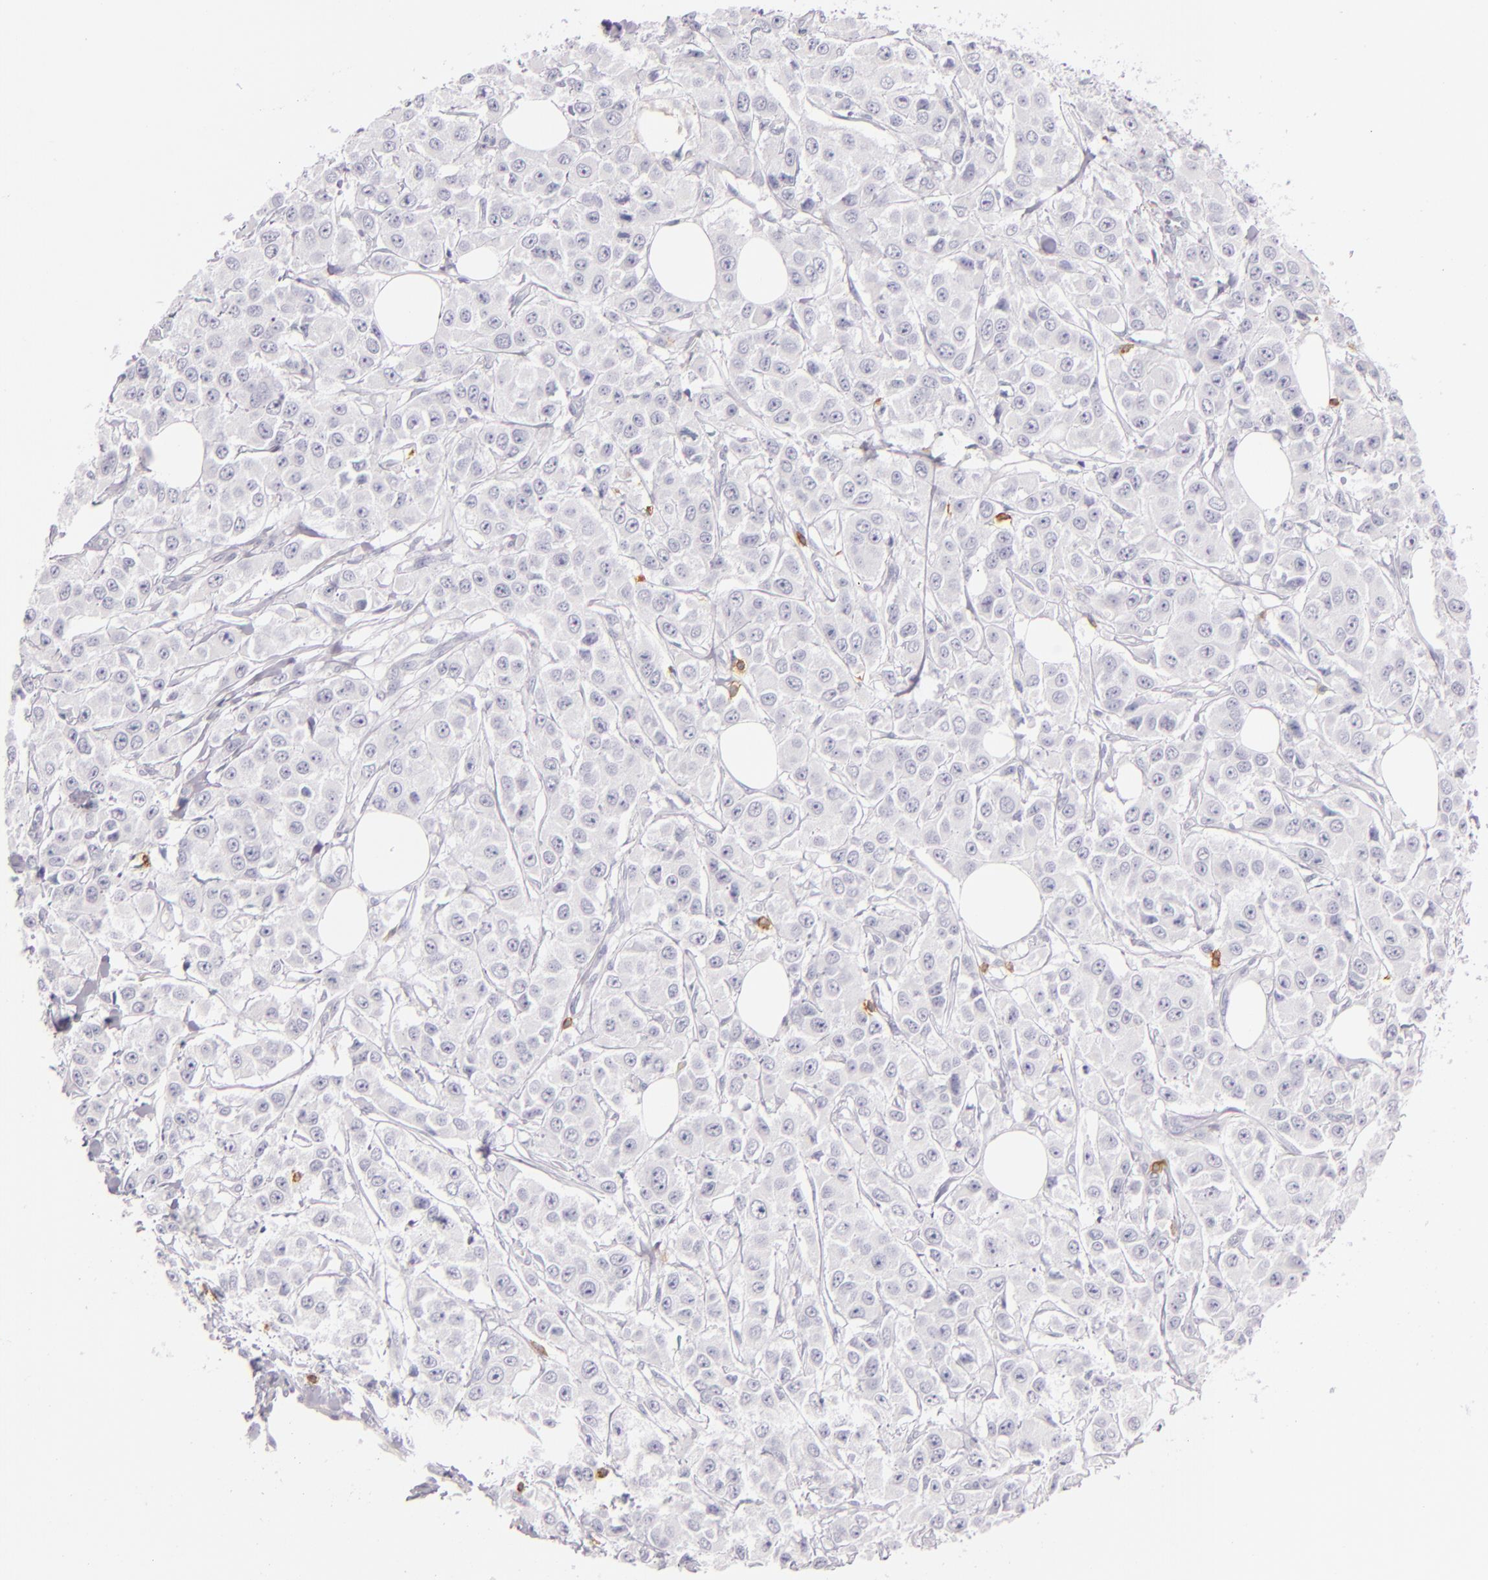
{"staining": {"intensity": "negative", "quantity": "none", "location": "none"}, "tissue": "breast cancer", "cell_type": "Tumor cells", "image_type": "cancer", "snomed": [{"axis": "morphology", "description": "Duct carcinoma"}, {"axis": "topography", "description": "Breast"}], "caption": "Protein analysis of breast cancer (intraductal carcinoma) reveals no significant expression in tumor cells.", "gene": "LAT", "patient": {"sex": "female", "age": 58}}